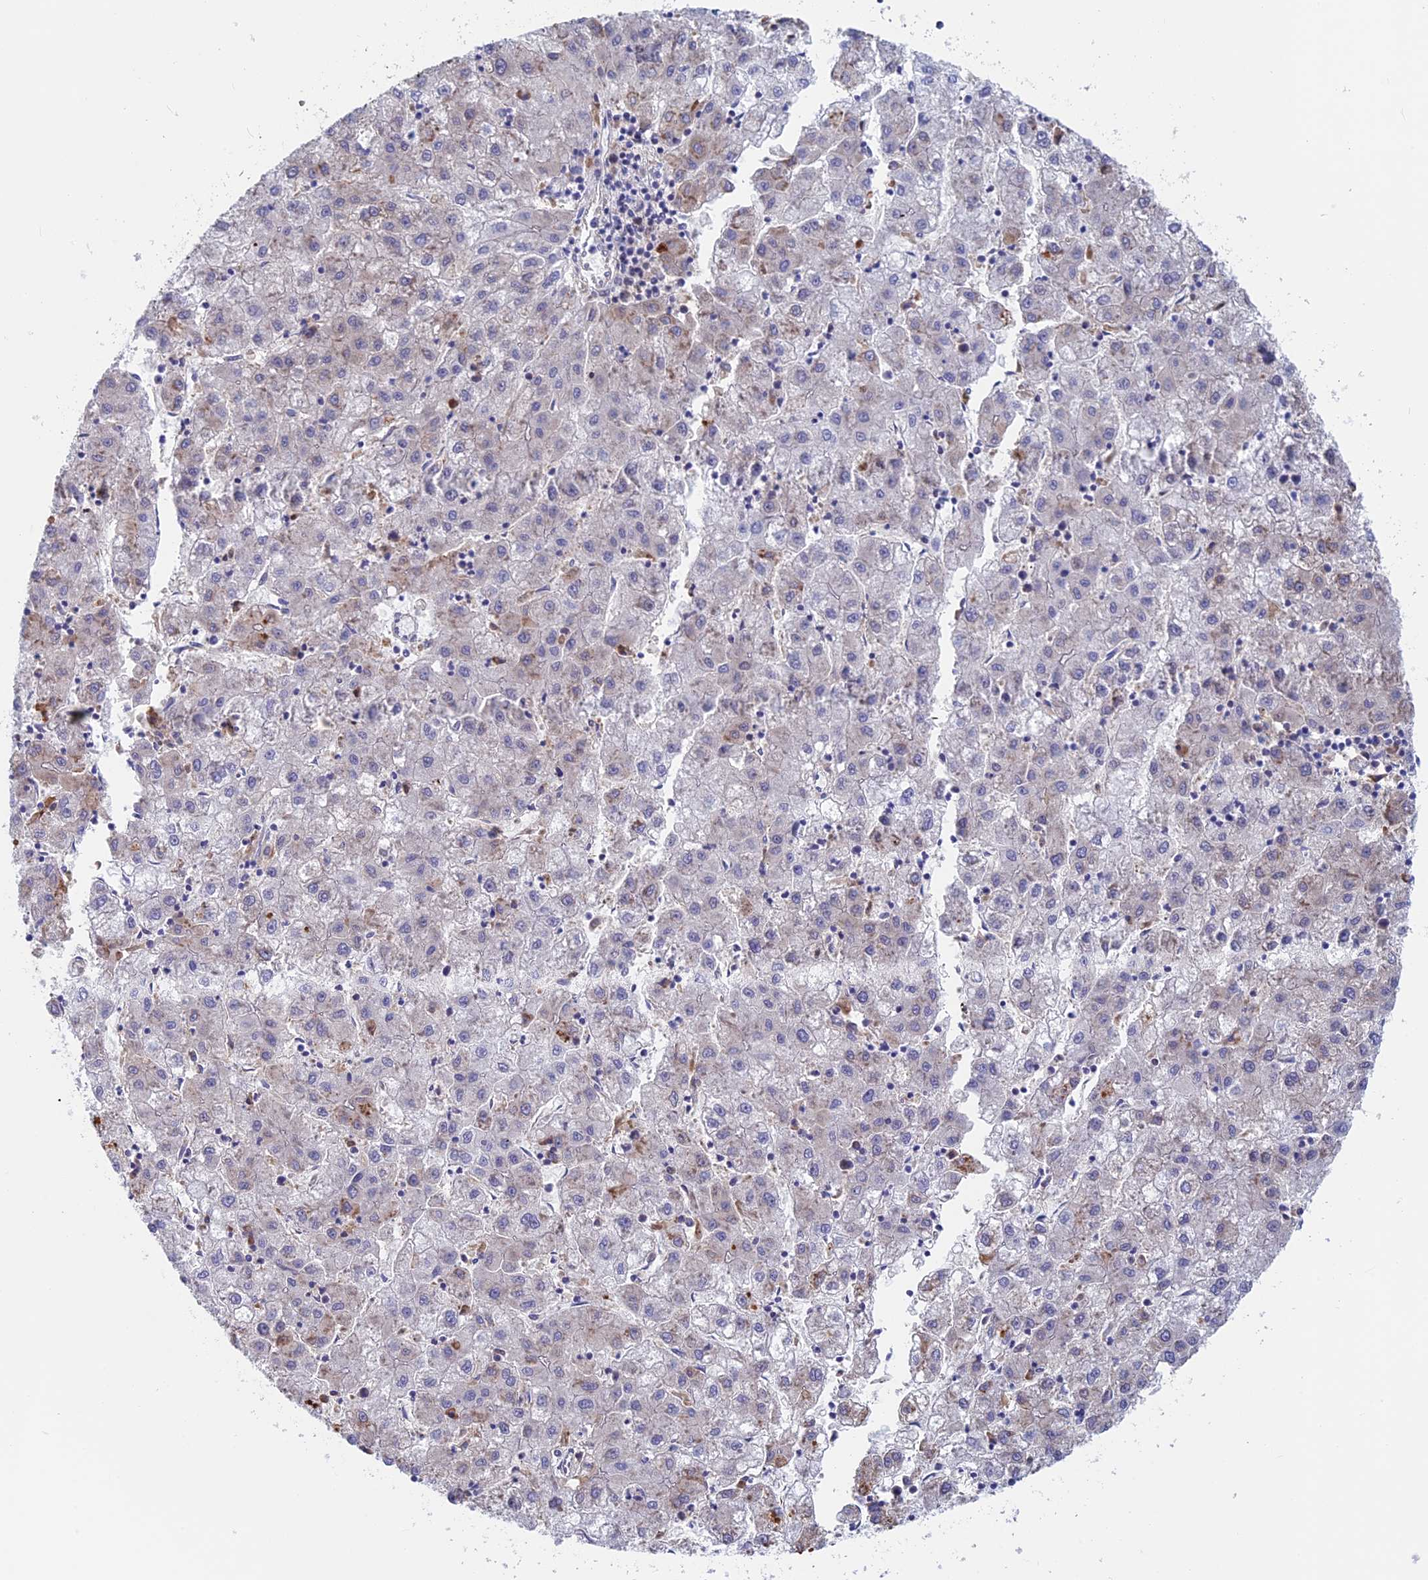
{"staining": {"intensity": "negative", "quantity": "none", "location": "none"}, "tissue": "liver cancer", "cell_type": "Tumor cells", "image_type": "cancer", "snomed": [{"axis": "morphology", "description": "Carcinoma, Hepatocellular, NOS"}, {"axis": "topography", "description": "Liver"}], "caption": "Hepatocellular carcinoma (liver) was stained to show a protein in brown. There is no significant staining in tumor cells.", "gene": "SYNDIG1L", "patient": {"sex": "male", "age": 72}}